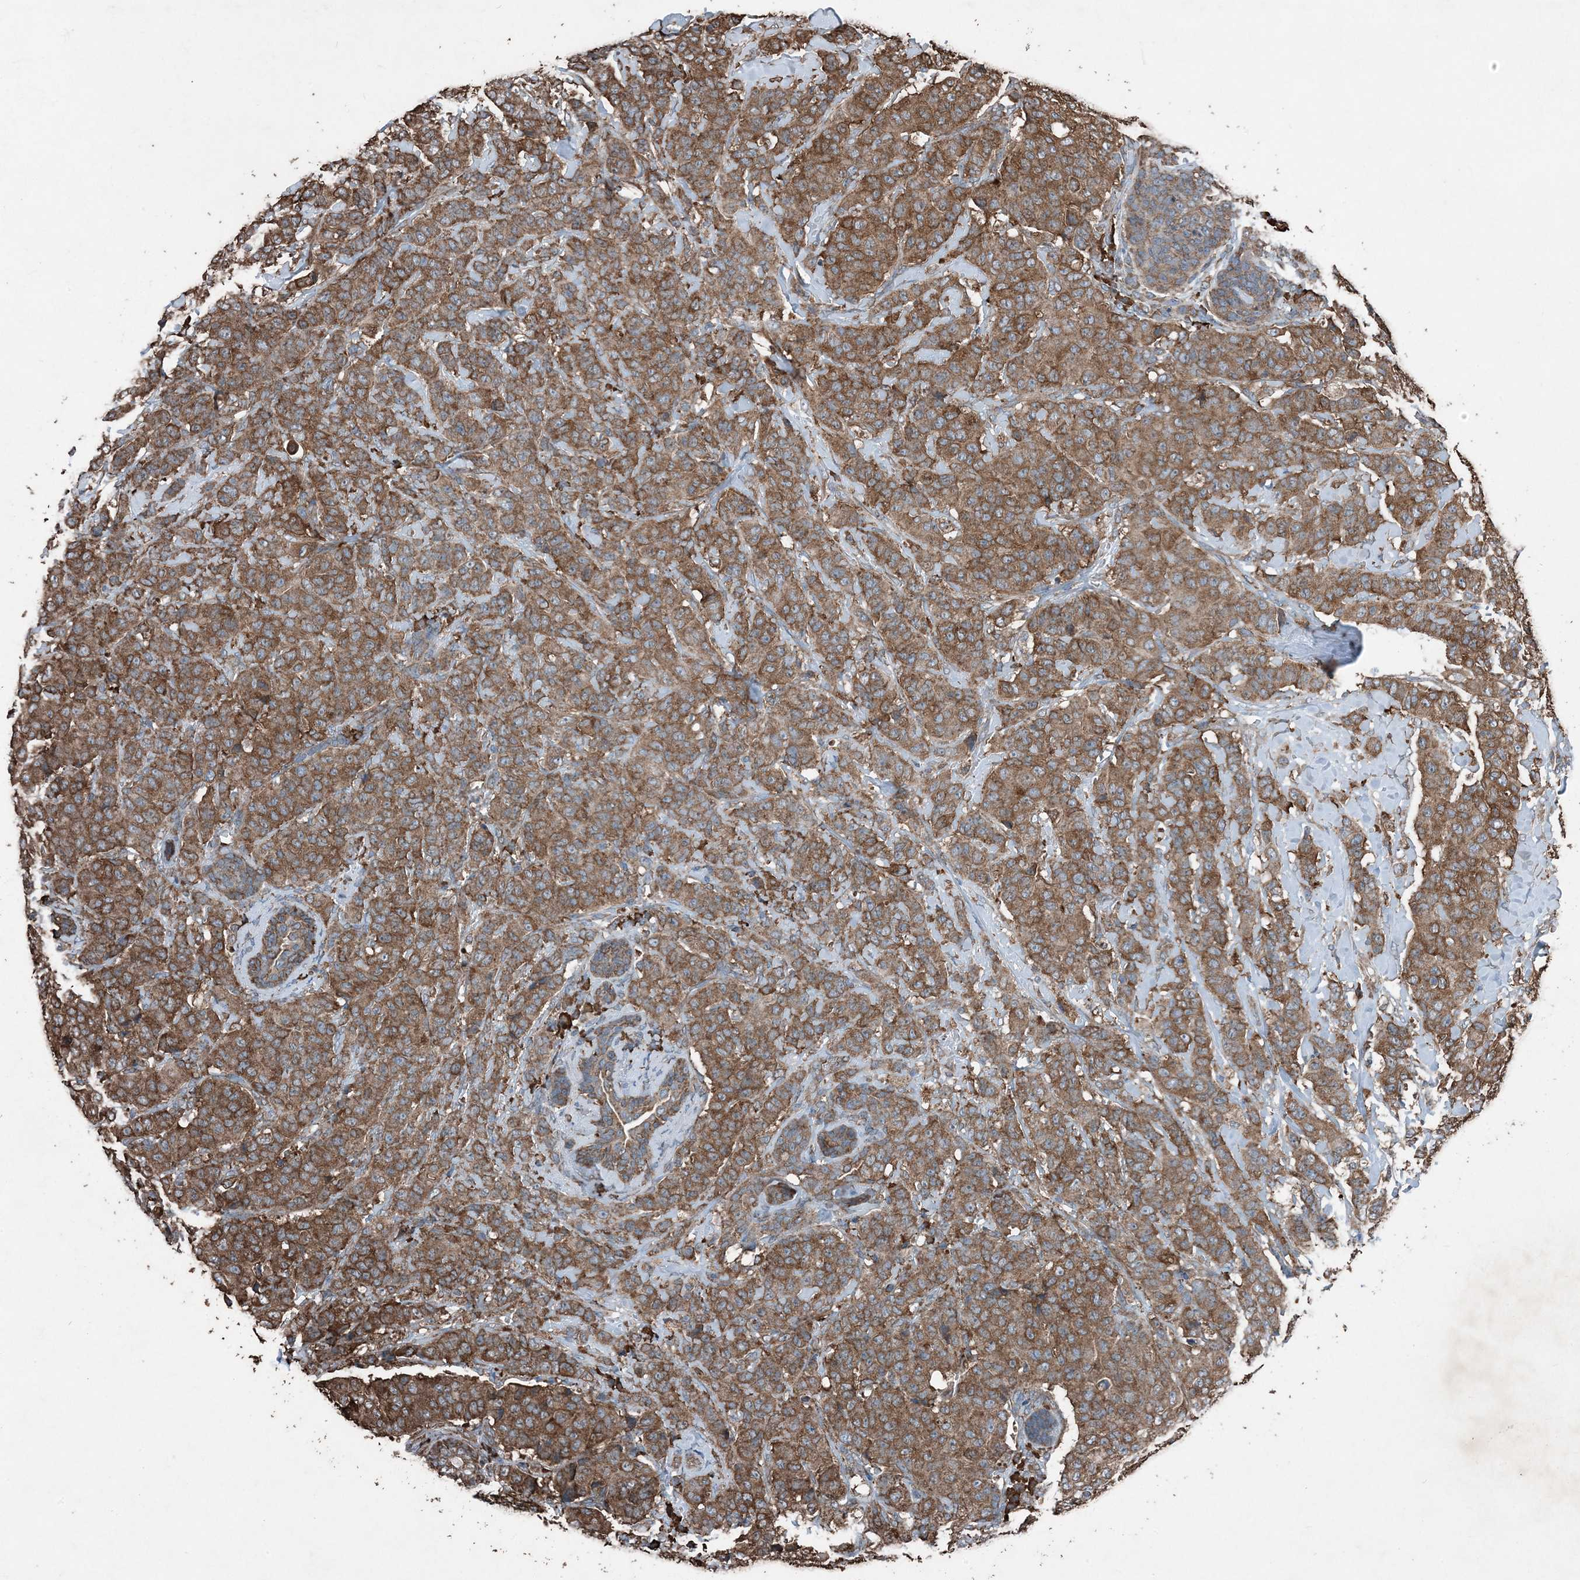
{"staining": {"intensity": "strong", "quantity": ">75%", "location": "cytoplasmic/membranous"}, "tissue": "breast cancer", "cell_type": "Tumor cells", "image_type": "cancer", "snomed": [{"axis": "morphology", "description": "Normal tissue, NOS"}, {"axis": "morphology", "description": "Duct carcinoma"}, {"axis": "topography", "description": "Breast"}], "caption": "Protein analysis of invasive ductal carcinoma (breast) tissue displays strong cytoplasmic/membranous positivity in approximately >75% of tumor cells. The protein of interest is shown in brown color, while the nuclei are stained blue.", "gene": "PDIA6", "patient": {"sex": "female", "age": 40}}